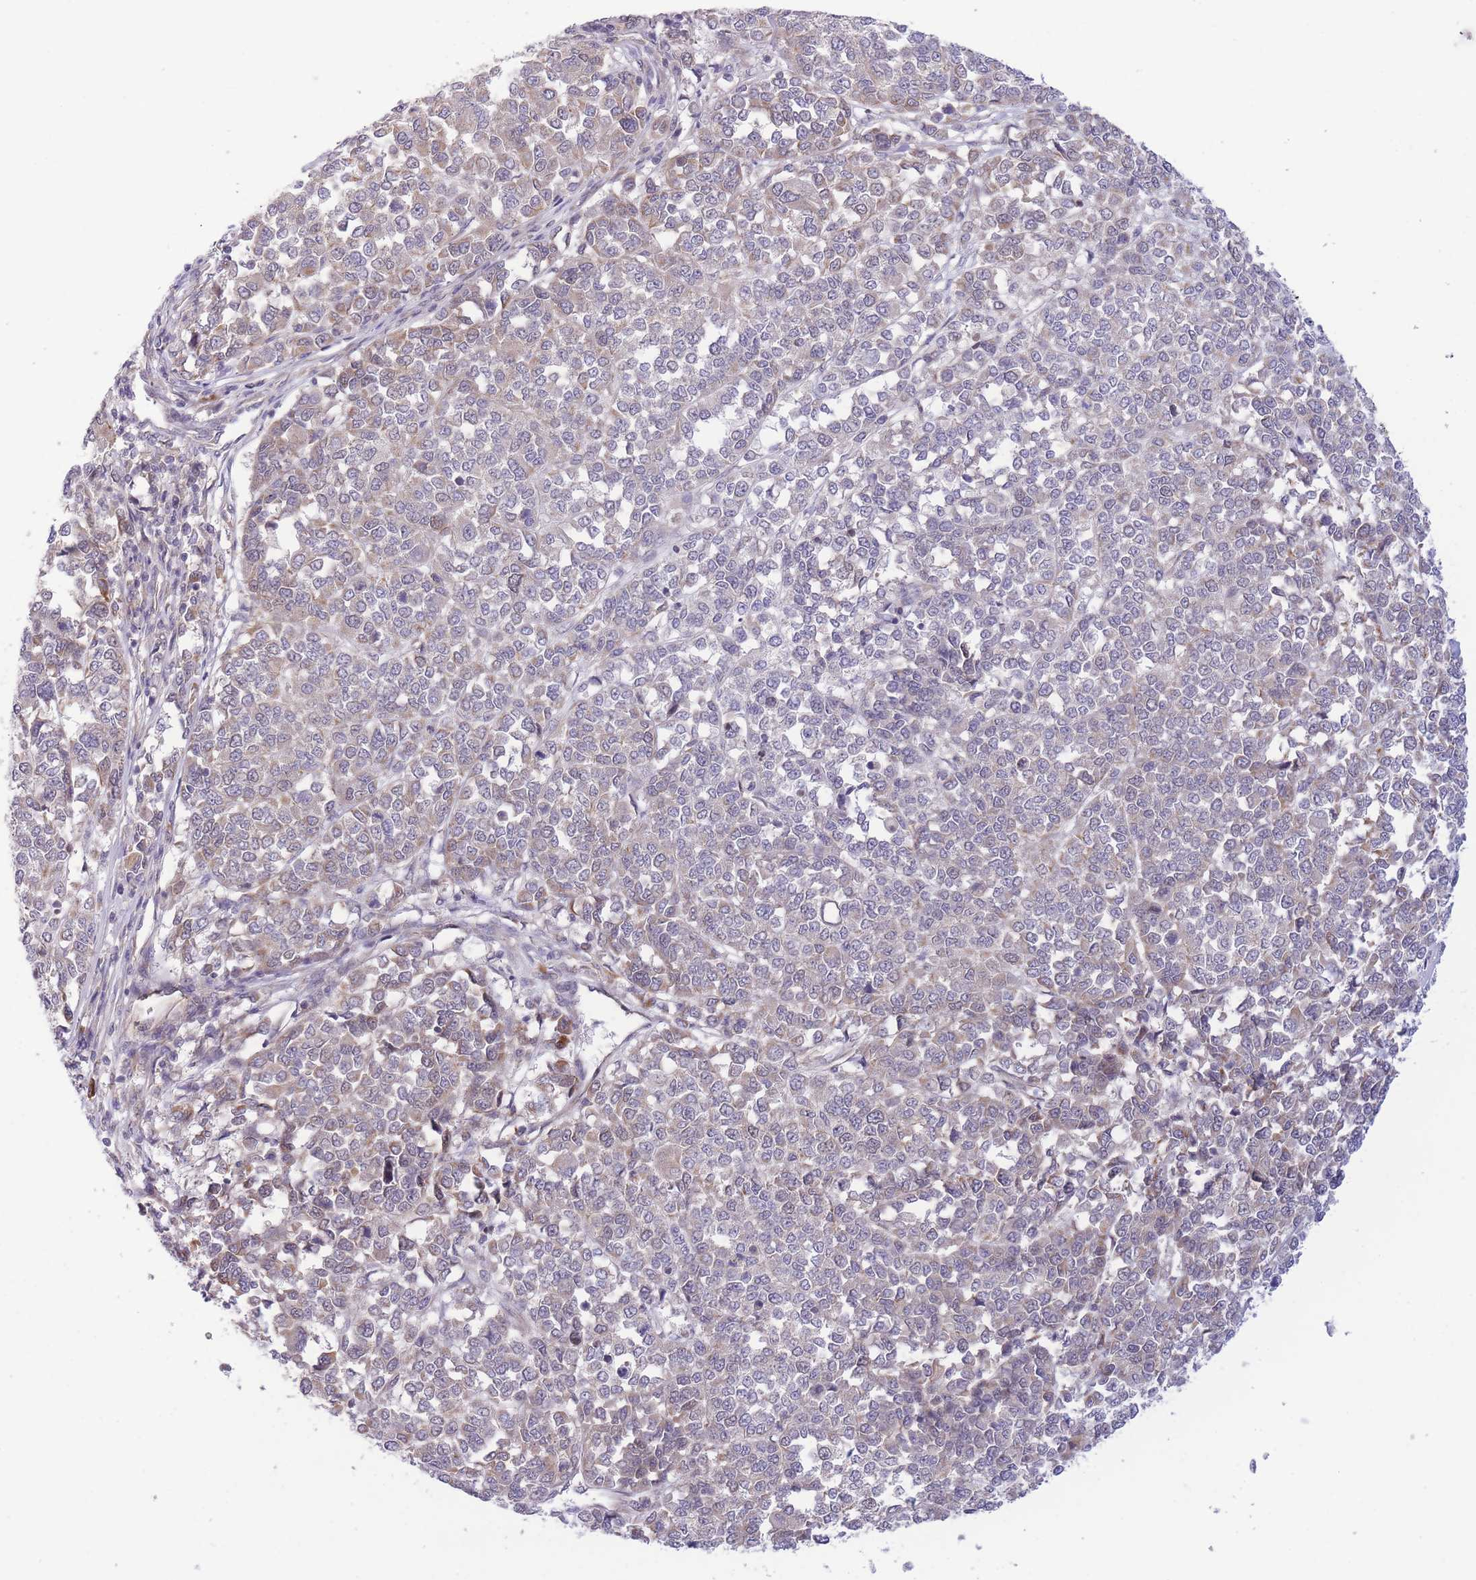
{"staining": {"intensity": "weak", "quantity": "25%-75%", "location": "cytoplasmic/membranous"}, "tissue": "melanoma", "cell_type": "Tumor cells", "image_type": "cancer", "snomed": [{"axis": "morphology", "description": "Malignant melanoma, Metastatic site"}, {"axis": "topography", "description": "Lymph node"}], "caption": "Malignant melanoma (metastatic site) stained with IHC shows weak cytoplasmic/membranous expression in about 25%-75% of tumor cells.", "gene": "CDC25B", "patient": {"sex": "male", "age": 44}}